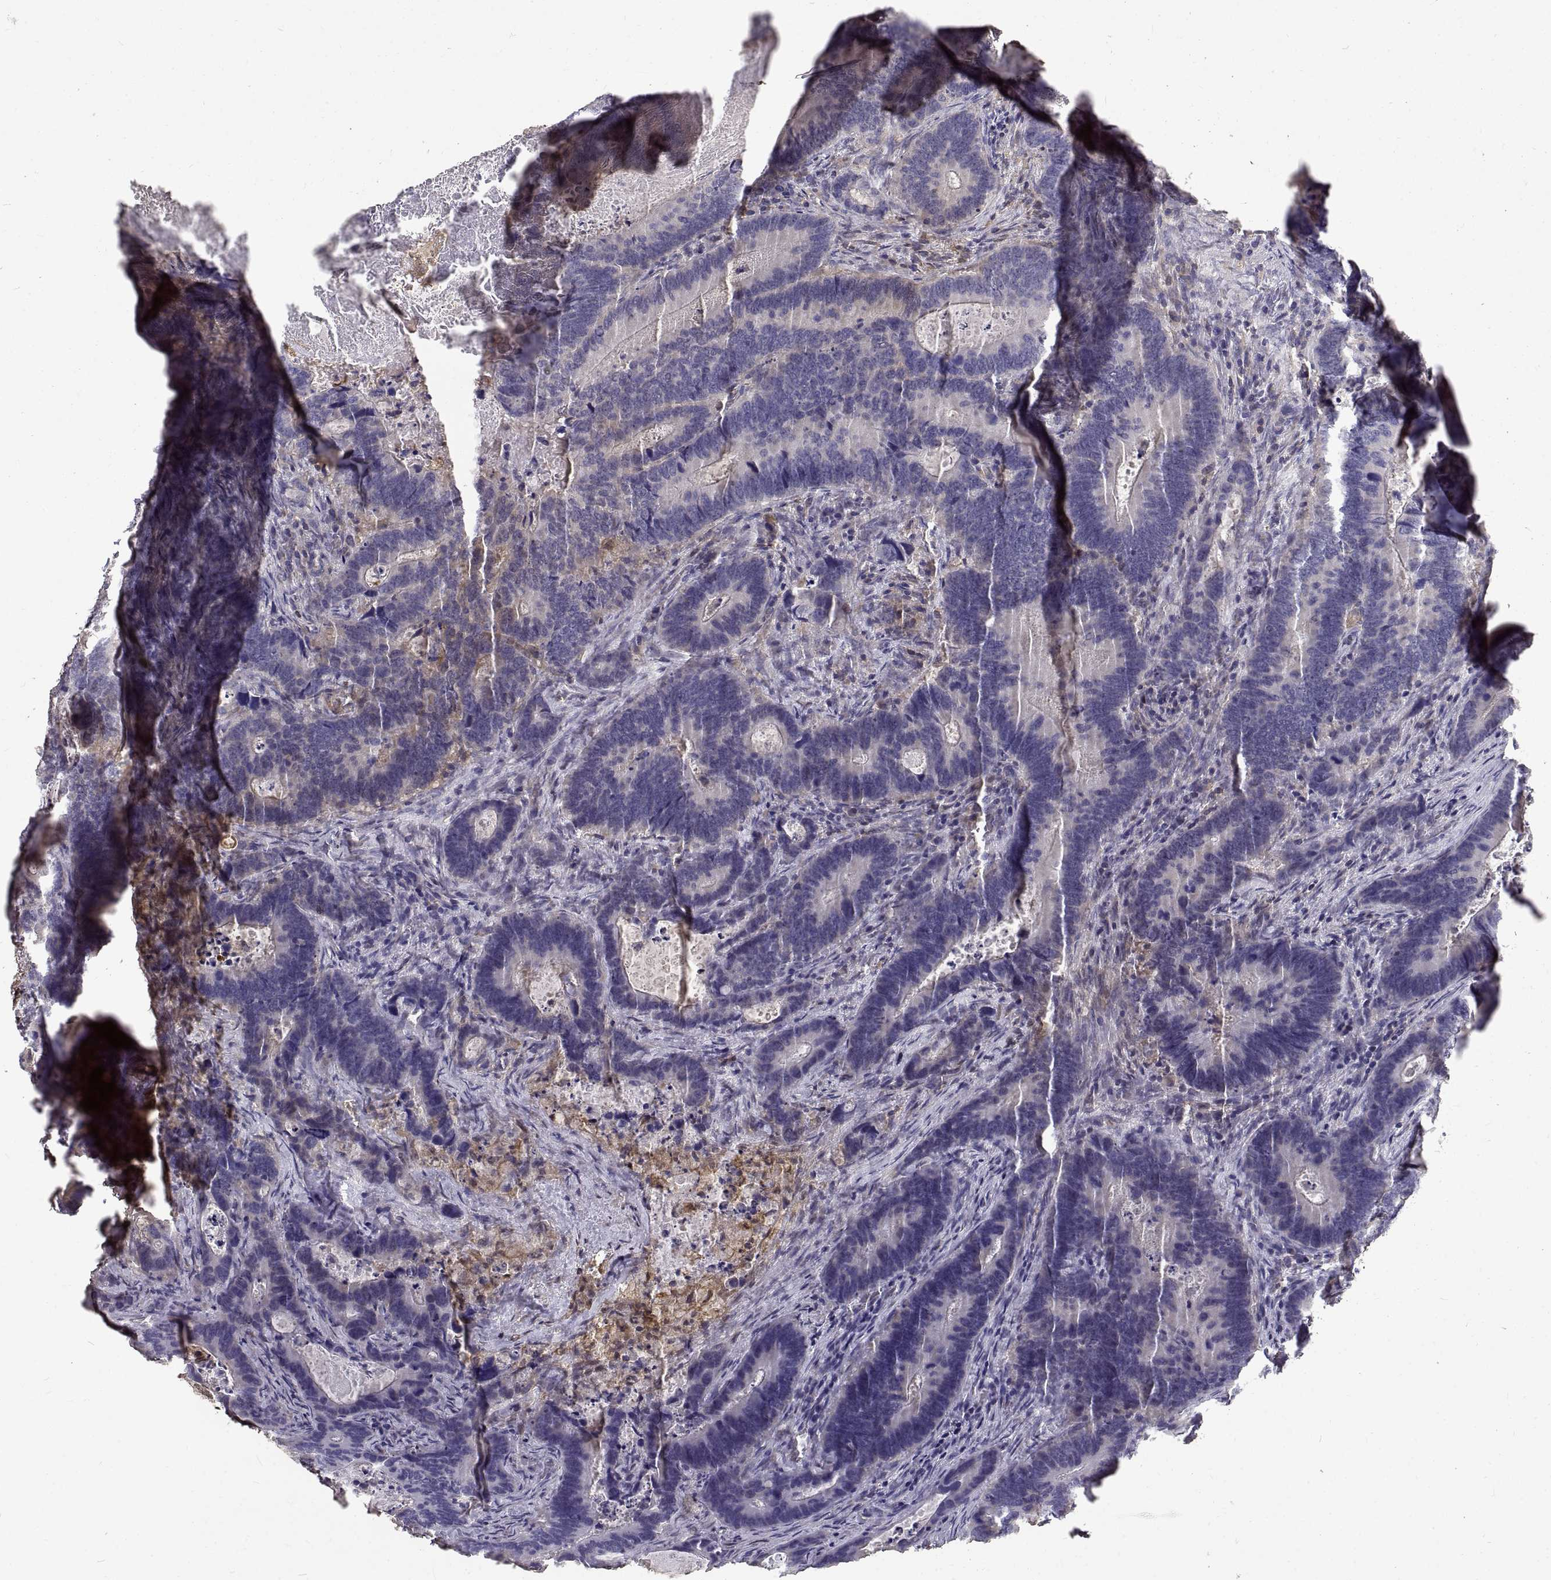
{"staining": {"intensity": "negative", "quantity": "none", "location": "none"}, "tissue": "colorectal cancer", "cell_type": "Tumor cells", "image_type": "cancer", "snomed": [{"axis": "morphology", "description": "Adenocarcinoma, NOS"}, {"axis": "topography", "description": "Colon"}], "caption": "IHC photomicrograph of human adenocarcinoma (colorectal) stained for a protein (brown), which exhibits no positivity in tumor cells.", "gene": "PEA15", "patient": {"sex": "female", "age": 82}}